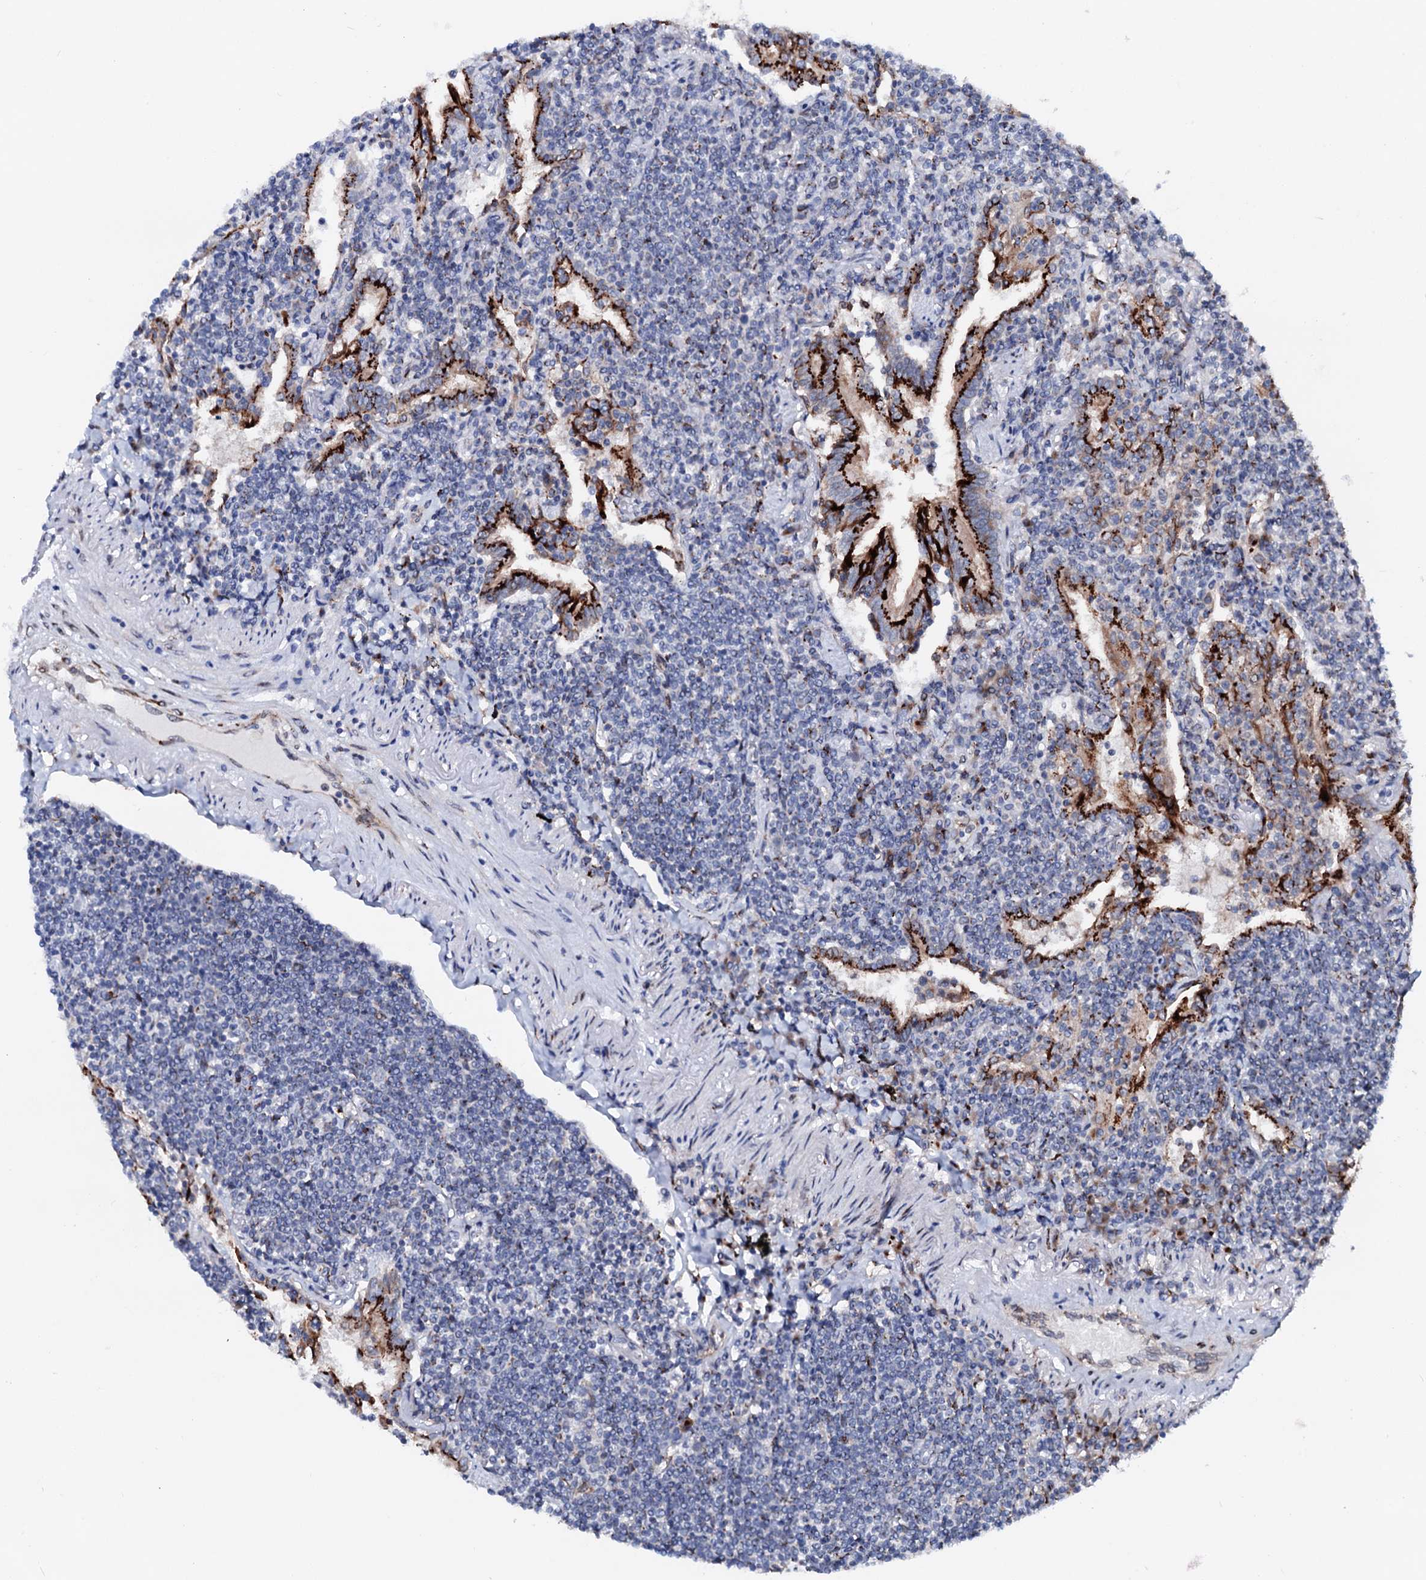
{"staining": {"intensity": "negative", "quantity": "none", "location": "none"}, "tissue": "lymphoma", "cell_type": "Tumor cells", "image_type": "cancer", "snomed": [{"axis": "morphology", "description": "Malignant lymphoma, non-Hodgkin's type, Low grade"}, {"axis": "topography", "description": "Lung"}], "caption": "High magnification brightfield microscopy of low-grade malignant lymphoma, non-Hodgkin's type stained with DAB (brown) and counterstained with hematoxylin (blue): tumor cells show no significant positivity. The staining is performed using DAB (3,3'-diaminobenzidine) brown chromogen with nuclei counter-stained in using hematoxylin.", "gene": "TMCO3", "patient": {"sex": "female", "age": 71}}